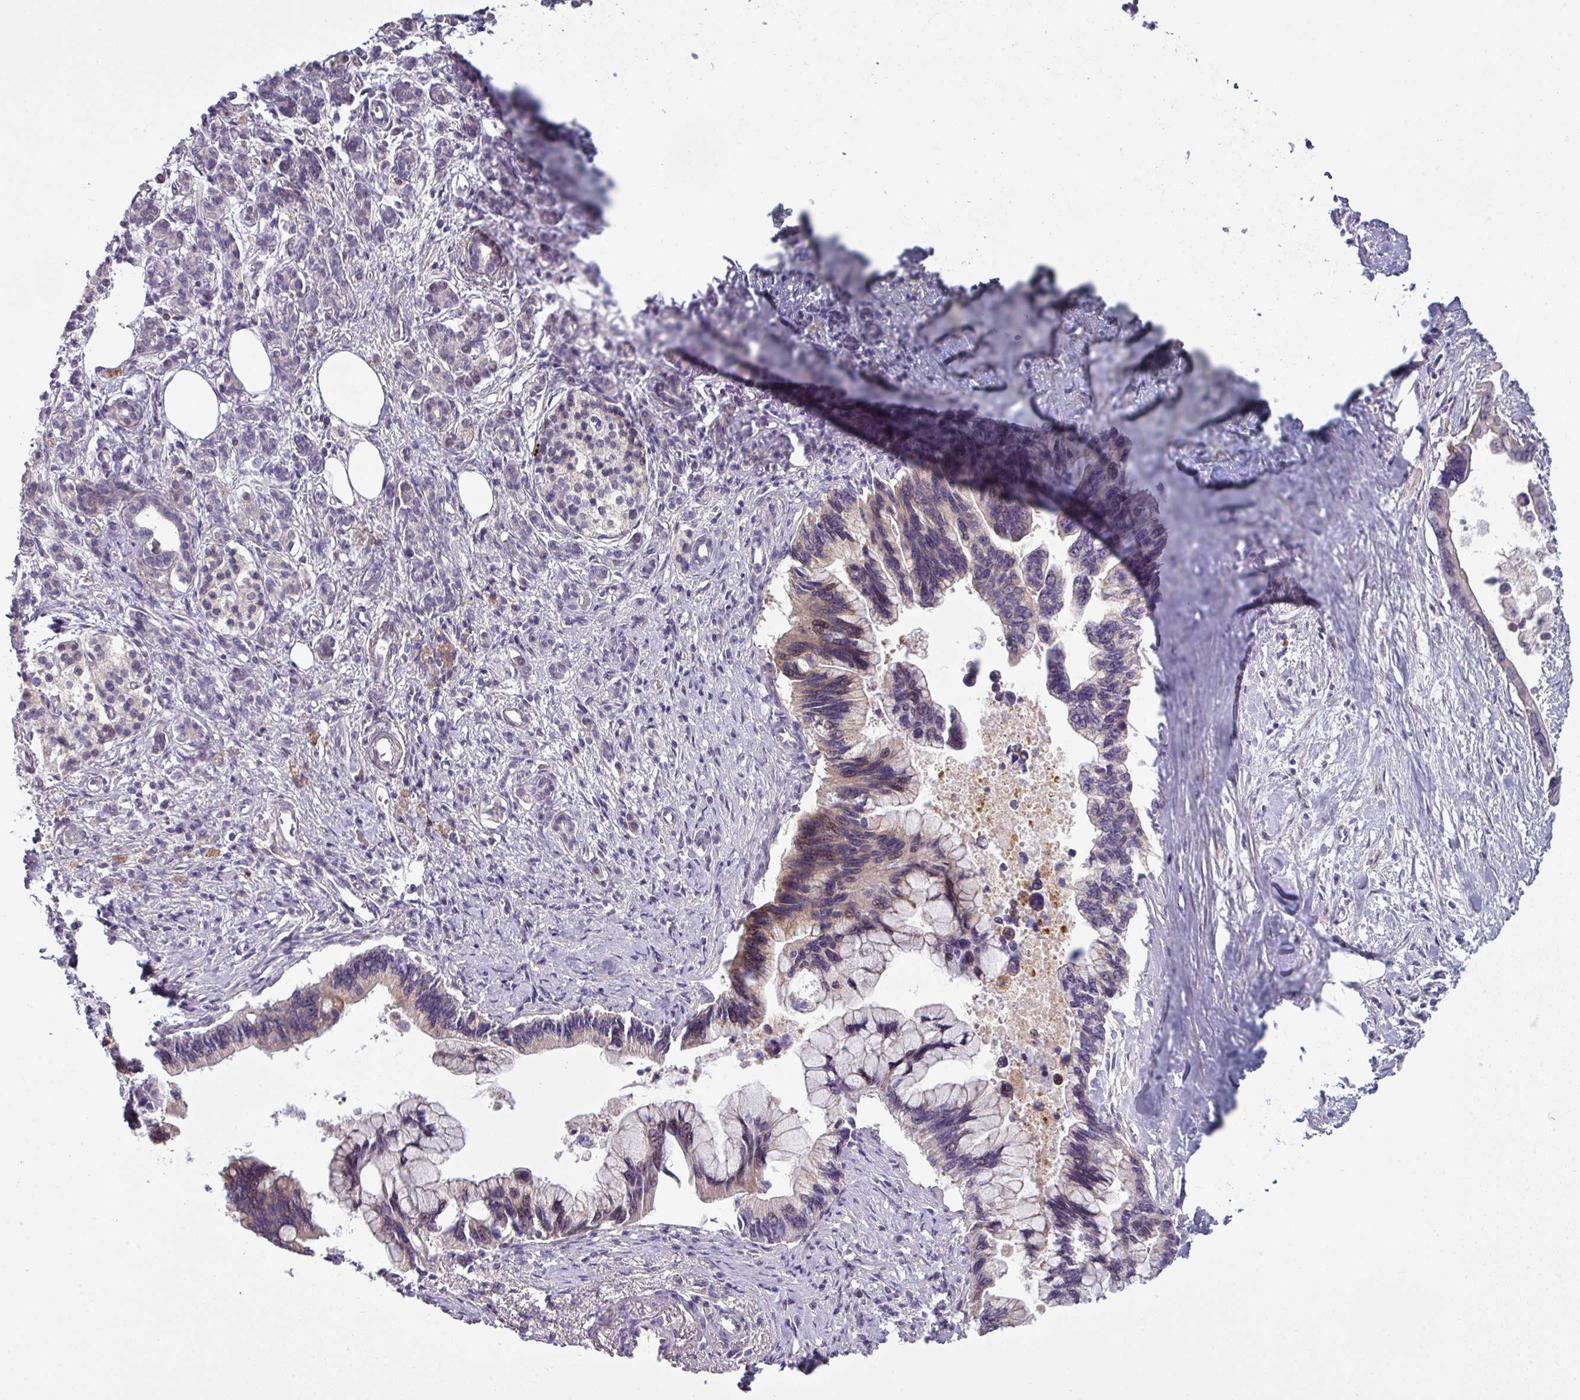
{"staining": {"intensity": "weak", "quantity": "25%-75%", "location": "cytoplasmic/membranous,nuclear"}, "tissue": "pancreatic cancer", "cell_type": "Tumor cells", "image_type": "cancer", "snomed": [{"axis": "morphology", "description": "Adenocarcinoma, NOS"}, {"axis": "topography", "description": "Pancreas"}], "caption": "High-magnification brightfield microscopy of pancreatic cancer (adenocarcinoma) stained with DAB (brown) and counterstained with hematoxylin (blue). tumor cells exhibit weak cytoplasmic/membranous and nuclear expression is appreciated in about25%-75% of cells. (brown staining indicates protein expression, while blue staining denotes nuclei).", "gene": "C2orf16", "patient": {"sex": "female", "age": 83}}